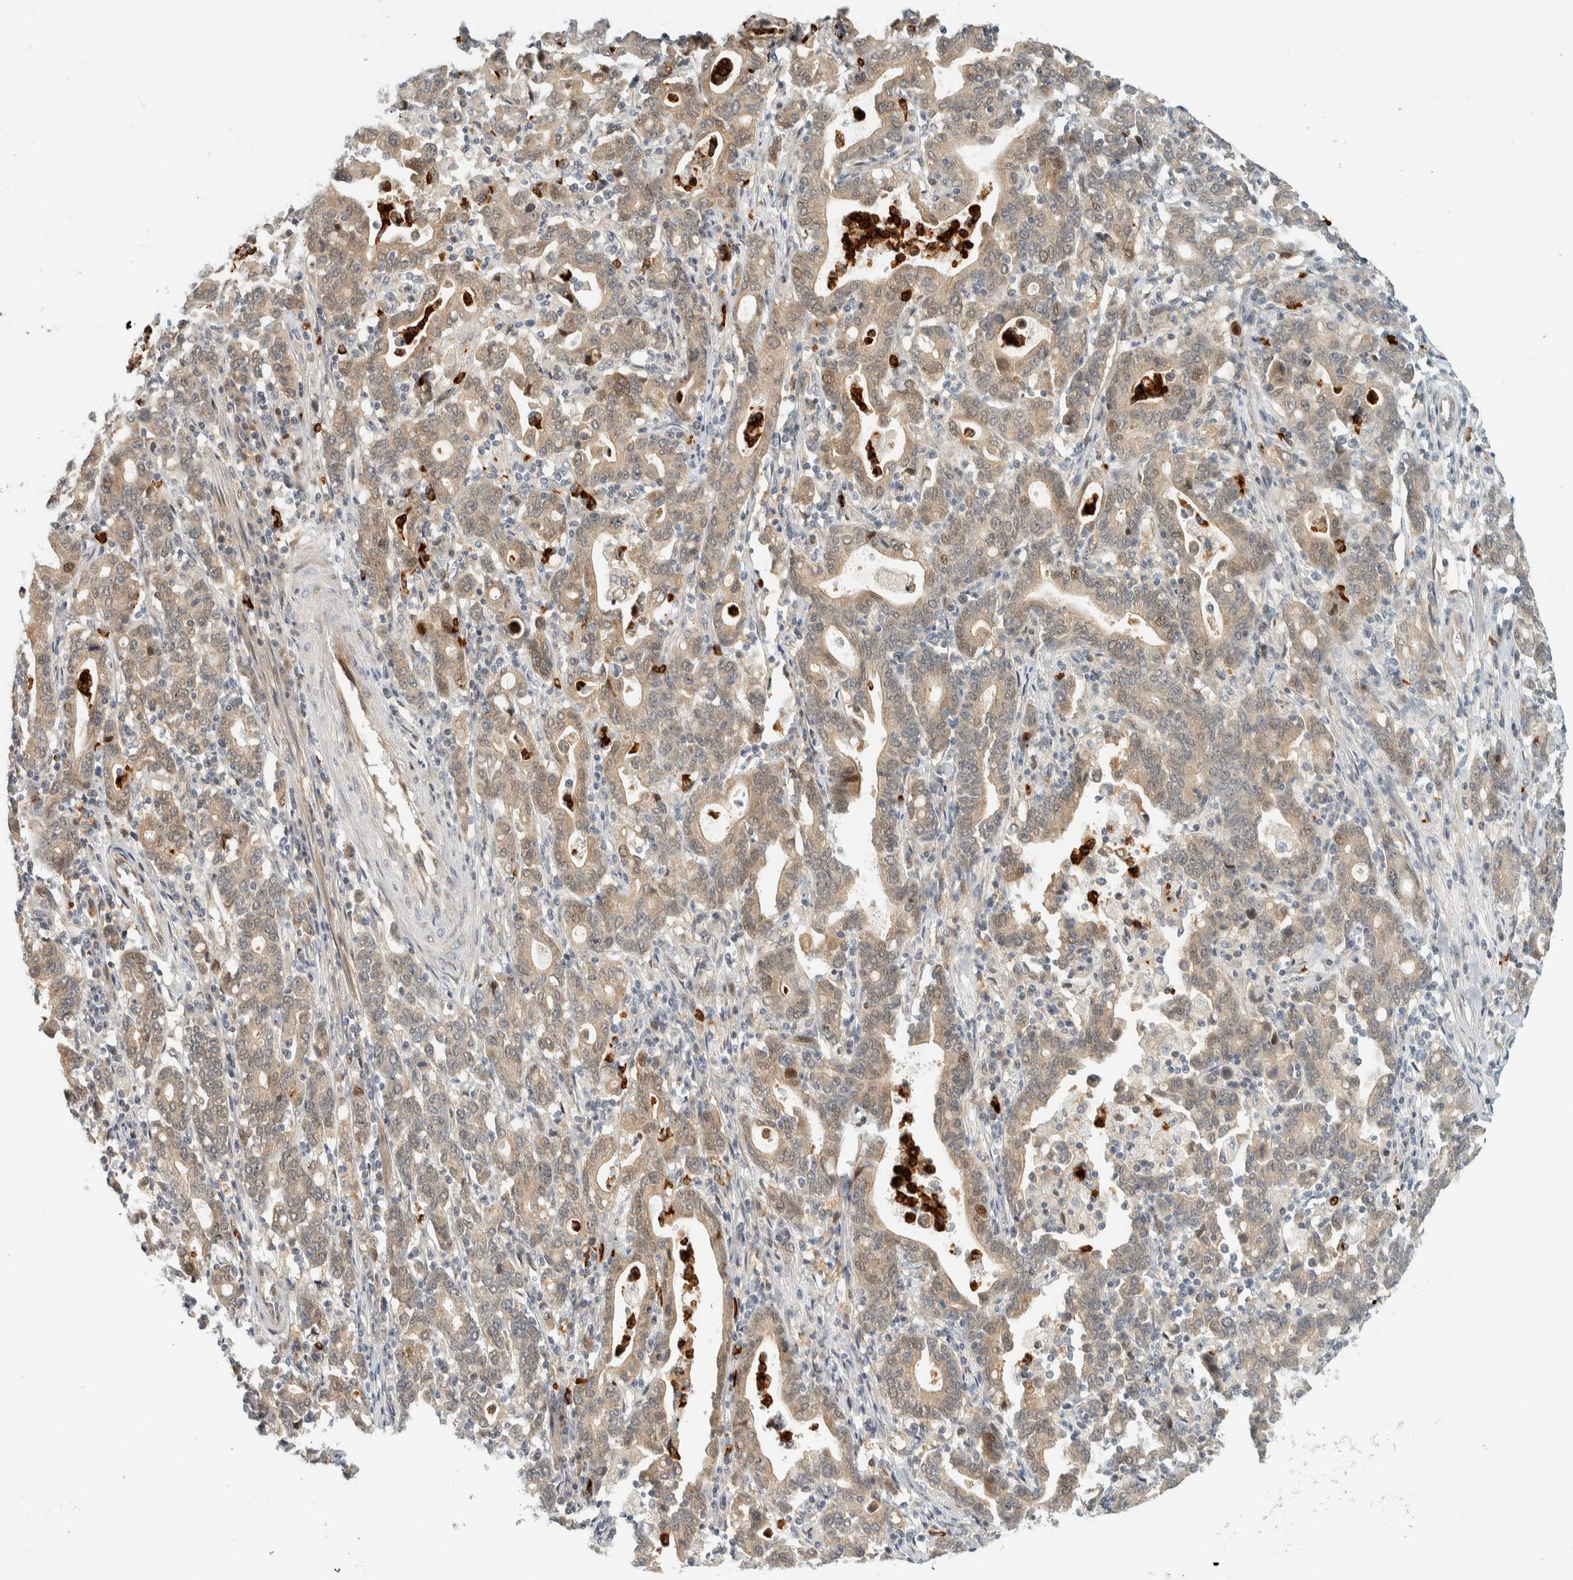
{"staining": {"intensity": "weak", "quantity": ">75%", "location": "cytoplasmic/membranous"}, "tissue": "stomach cancer", "cell_type": "Tumor cells", "image_type": "cancer", "snomed": [{"axis": "morphology", "description": "Adenocarcinoma, NOS"}, {"axis": "topography", "description": "Stomach, upper"}], "caption": "Immunohistochemical staining of adenocarcinoma (stomach) exhibits low levels of weak cytoplasmic/membranous protein expression in about >75% of tumor cells.", "gene": "CCDC171", "patient": {"sex": "male", "age": 69}}